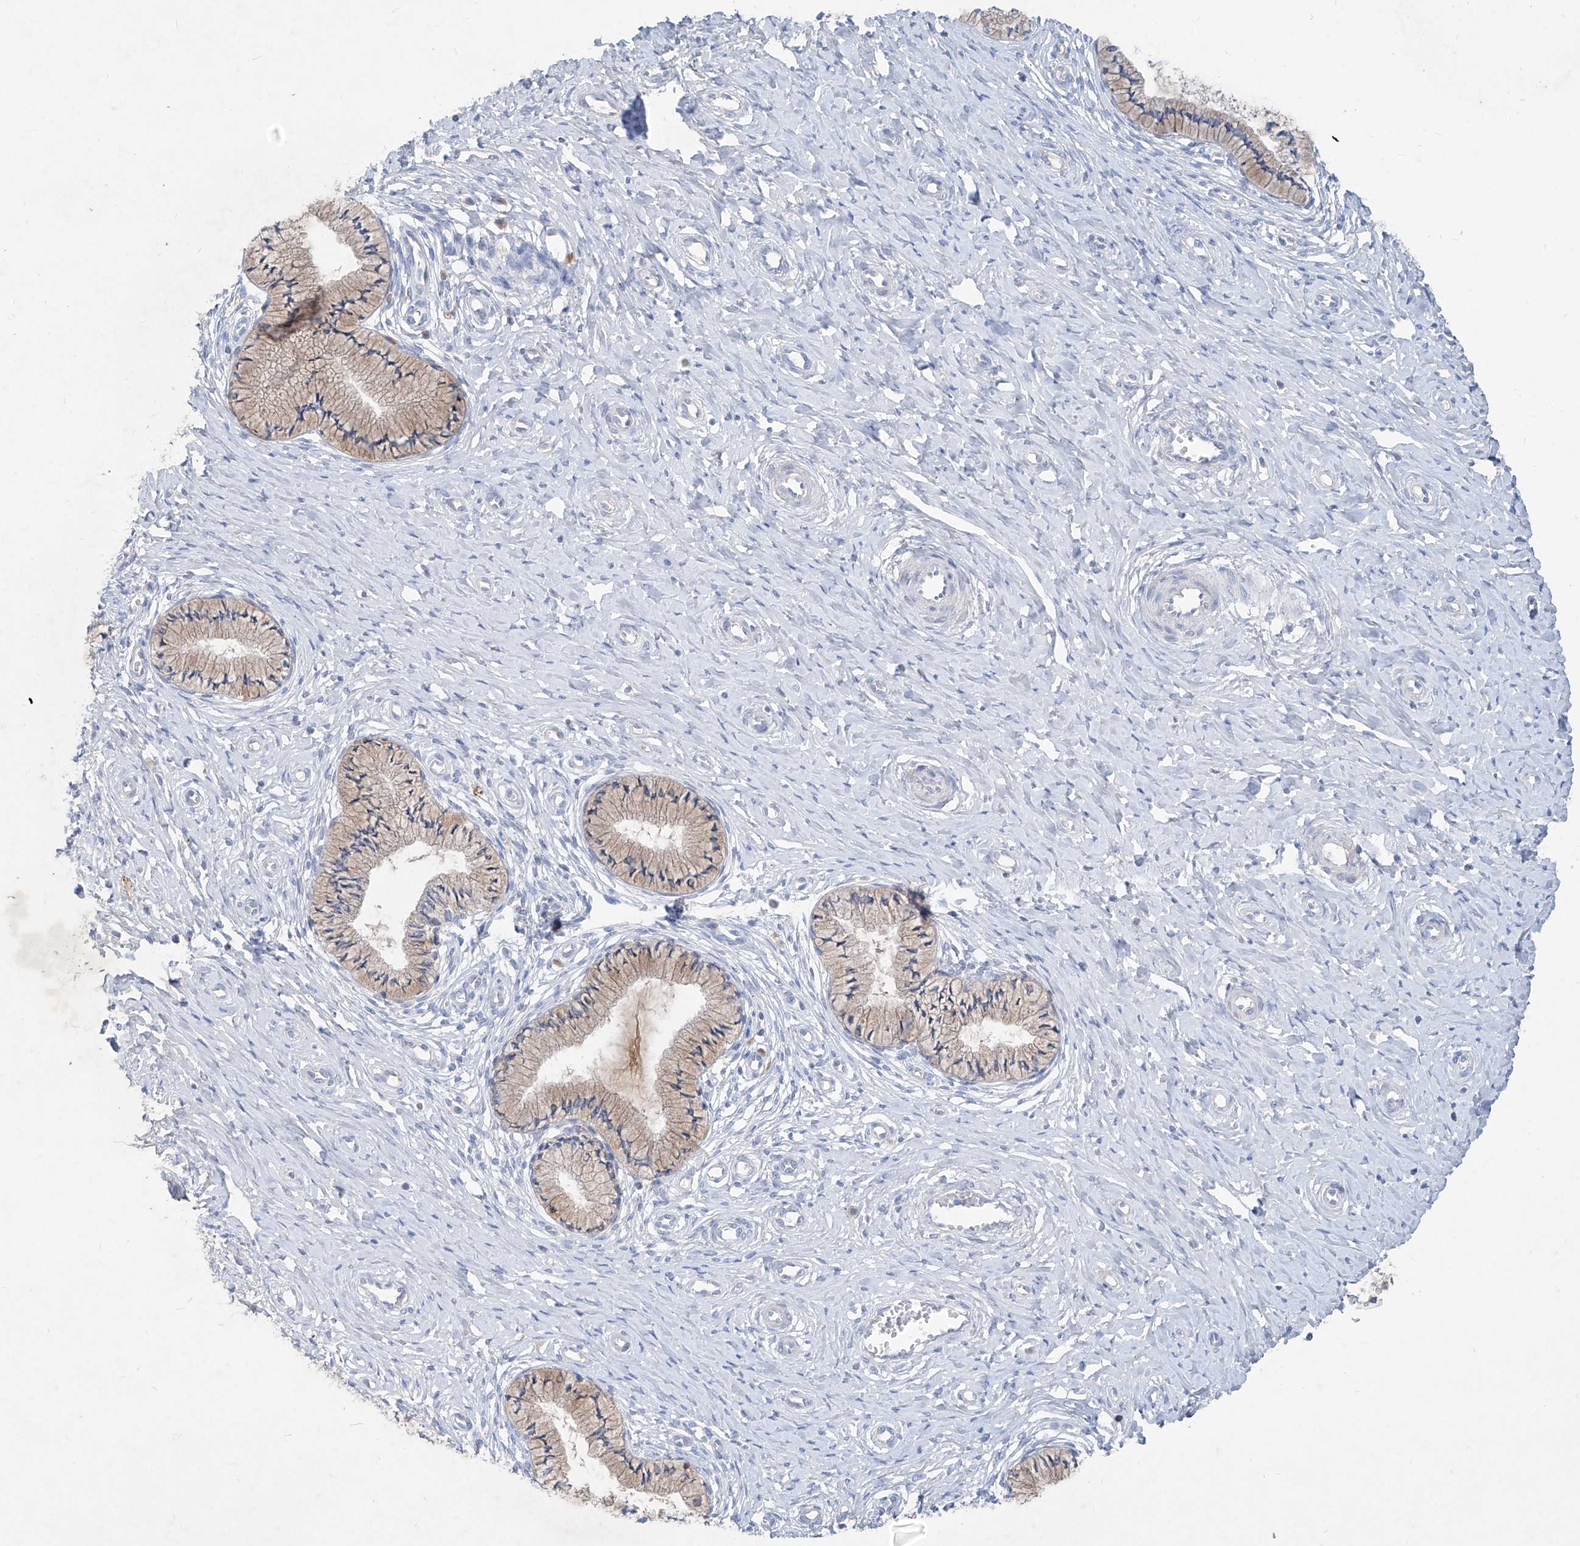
{"staining": {"intensity": "moderate", "quantity": ">75%", "location": "cytoplasmic/membranous"}, "tissue": "cervix", "cell_type": "Glandular cells", "image_type": "normal", "snomed": [{"axis": "morphology", "description": "Normal tissue, NOS"}, {"axis": "topography", "description": "Cervix"}], "caption": "There is medium levels of moderate cytoplasmic/membranous expression in glandular cells of benign cervix, as demonstrated by immunohistochemical staining (brown color).", "gene": "ASNS", "patient": {"sex": "female", "age": 36}}